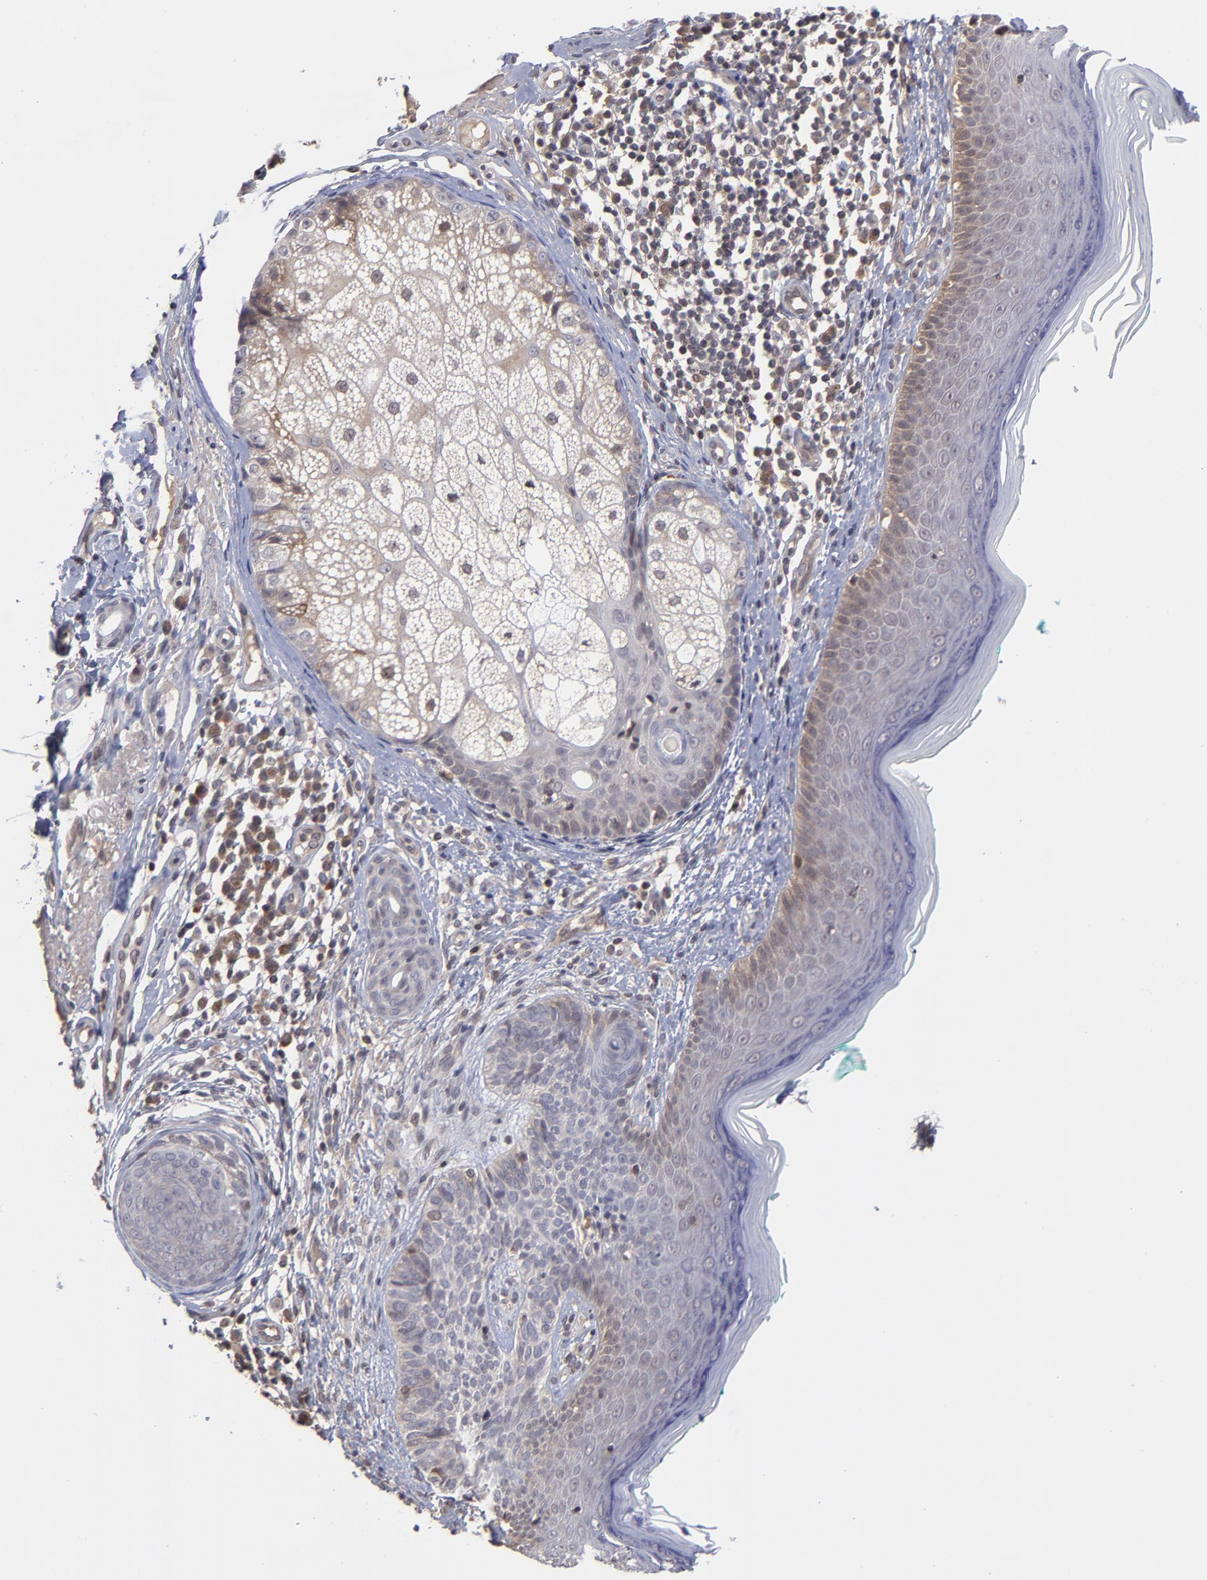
{"staining": {"intensity": "weak", "quantity": "<25%", "location": "cytoplasmic/membranous"}, "tissue": "skin cancer", "cell_type": "Tumor cells", "image_type": "cancer", "snomed": [{"axis": "morphology", "description": "Normal tissue, NOS"}, {"axis": "morphology", "description": "Basal cell carcinoma"}, {"axis": "topography", "description": "Skin"}], "caption": "Tumor cells are negative for protein expression in human skin cancer (basal cell carcinoma).", "gene": "UBE2L6", "patient": {"sex": "male", "age": 76}}